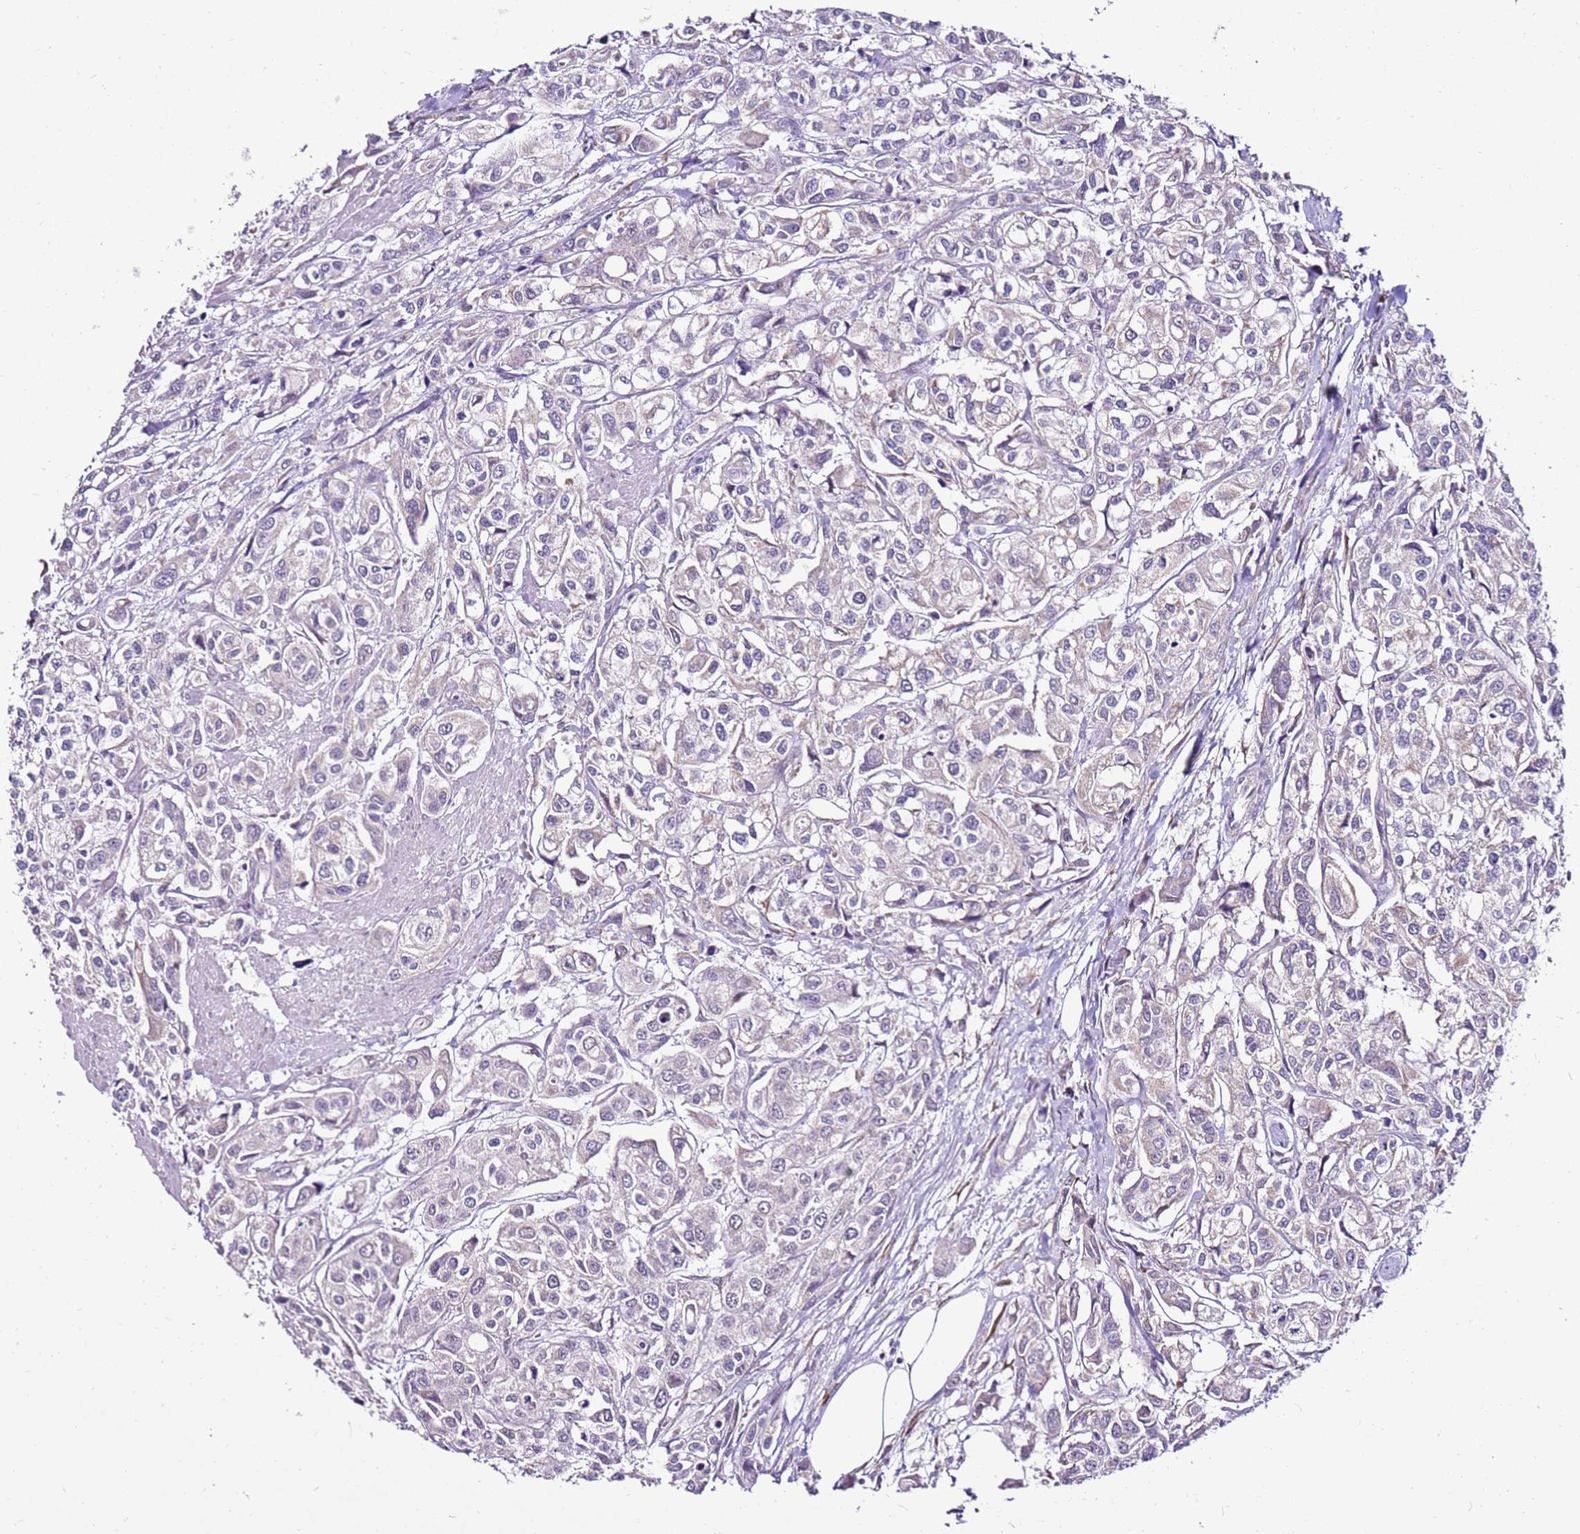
{"staining": {"intensity": "negative", "quantity": "none", "location": "none"}, "tissue": "urothelial cancer", "cell_type": "Tumor cells", "image_type": "cancer", "snomed": [{"axis": "morphology", "description": "Urothelial carcinoma, High grade"}, {"axis": "topography", "description": "Urinary bladder"}], "caption": "Human high-grade urothelial carcinoma stained for a protein using immunohistochemistry reveals no positivity in tumor cells.", "gene": "SLC38A5", "patient": {"sex": "male", "age": 67}}